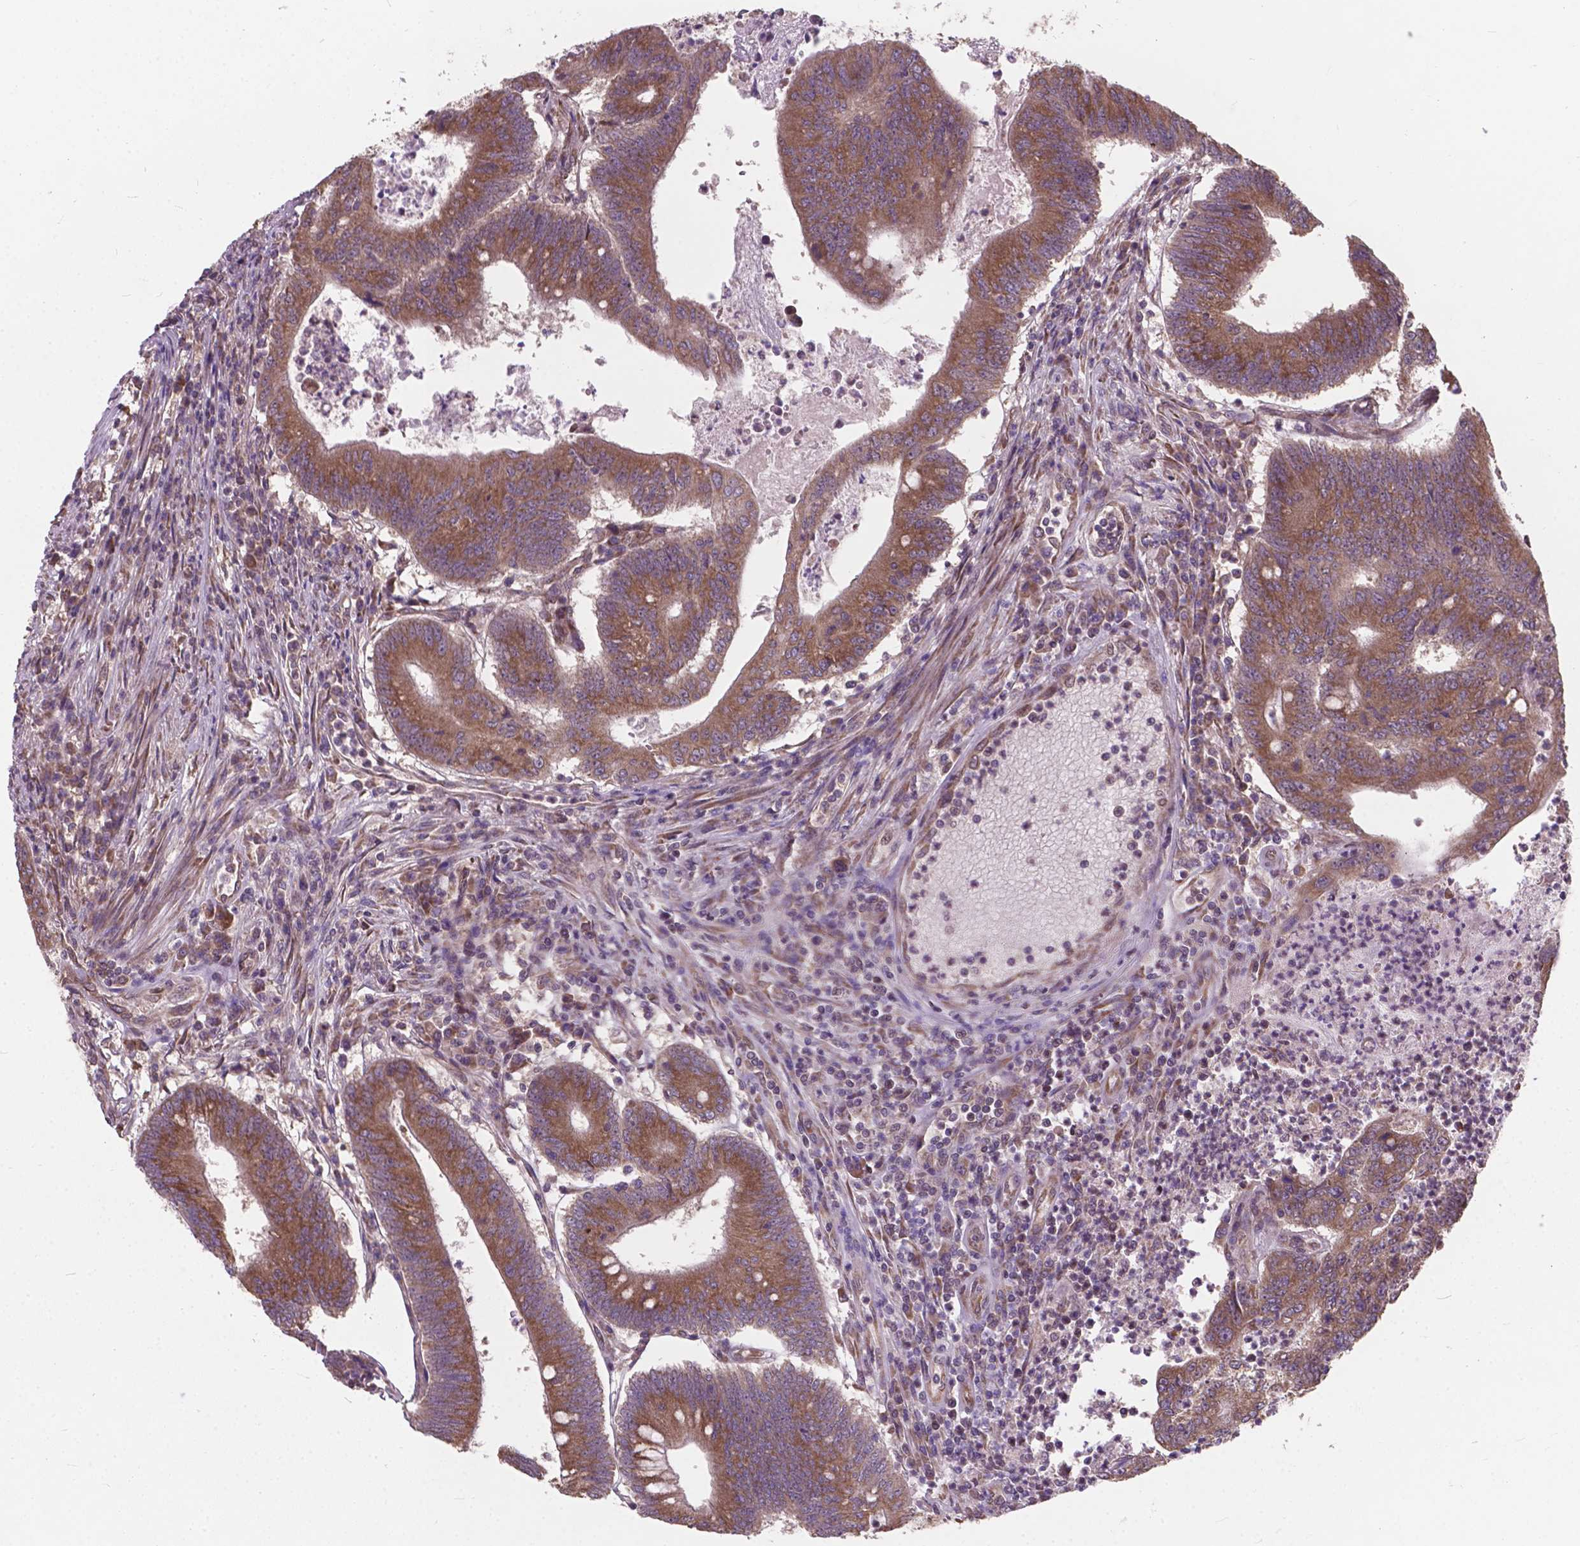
{"staining": {"intensity": "moderate", "quantity": ">75%", "location": "cytoplasmic/membranous"}, "tissue": "colorectal cancer", "cell_type": "Tumor cells", "image_type": "cancer", "snomed": [{"axis": "morphology", "description": "Adenocarcinoma, NOS"}, {"axis": "topography", "description": "Colon"}], "caption": "Immunohistochemical staining of adenocarcinoma (colorectal) reveals medium levels of moderate cytoplasmic/membranous staining in about >75% of tumor cells.", "gene": "MRPL33", "patient": {"sex": "female", "age": 70}}